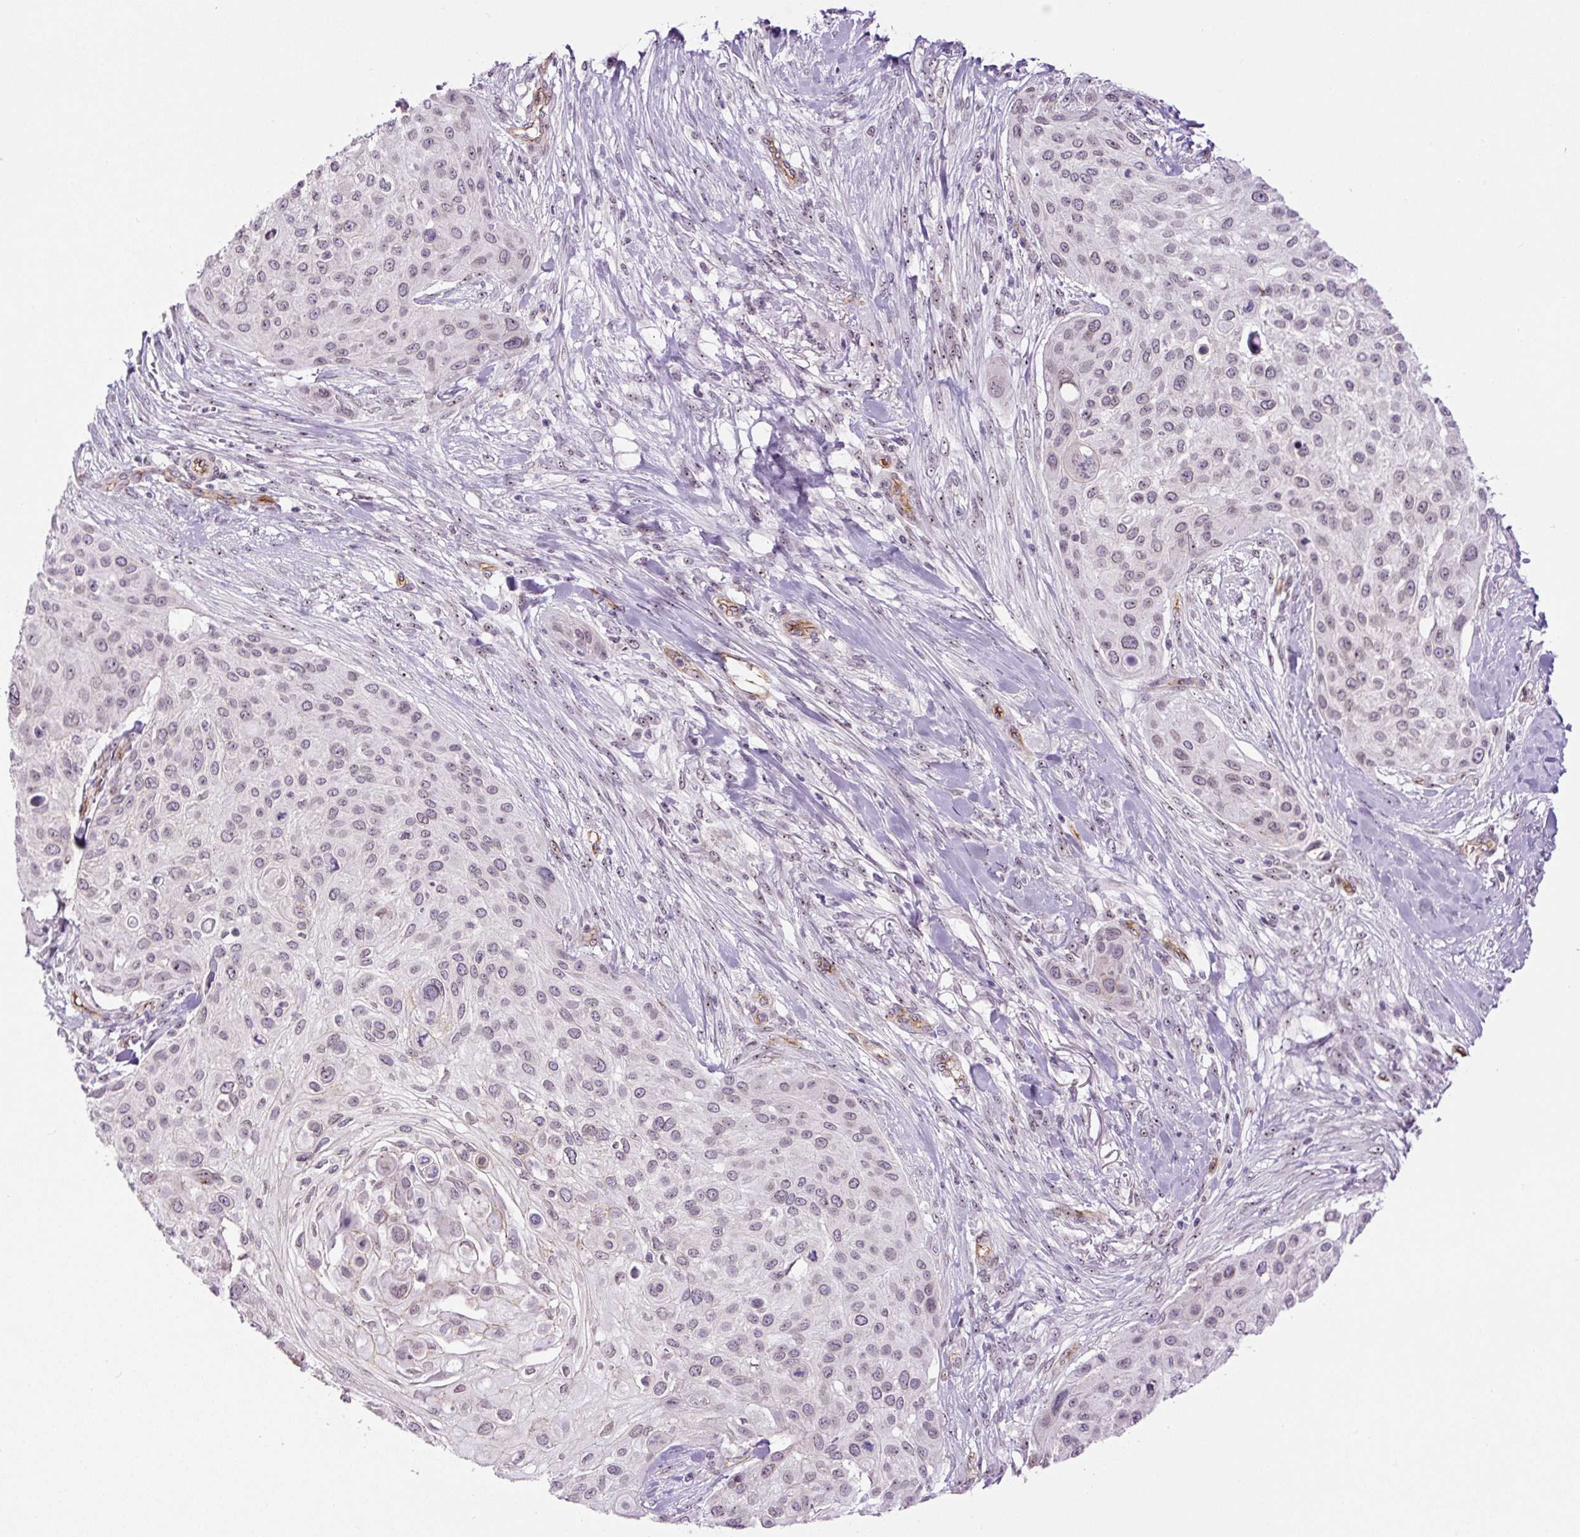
{"staining": {"intensity": "negative", "quantity": "none", "location": "none"}, "tissue": "skin cancer", "cell_type": "Tumor cells", "image_type": "cancer", "snomed": [{"axis": "morphology", "description": "Squamous cell carcinoma, NOS"}, {"axis": "topography", "description": "Skin"}], "caption": "The histopathology image exhibits no significant positivity in tumor cells of squamous cell carcinoma (skin).", "gene": "MYO5C", "patient": {"sex": "female", "age": 87}}